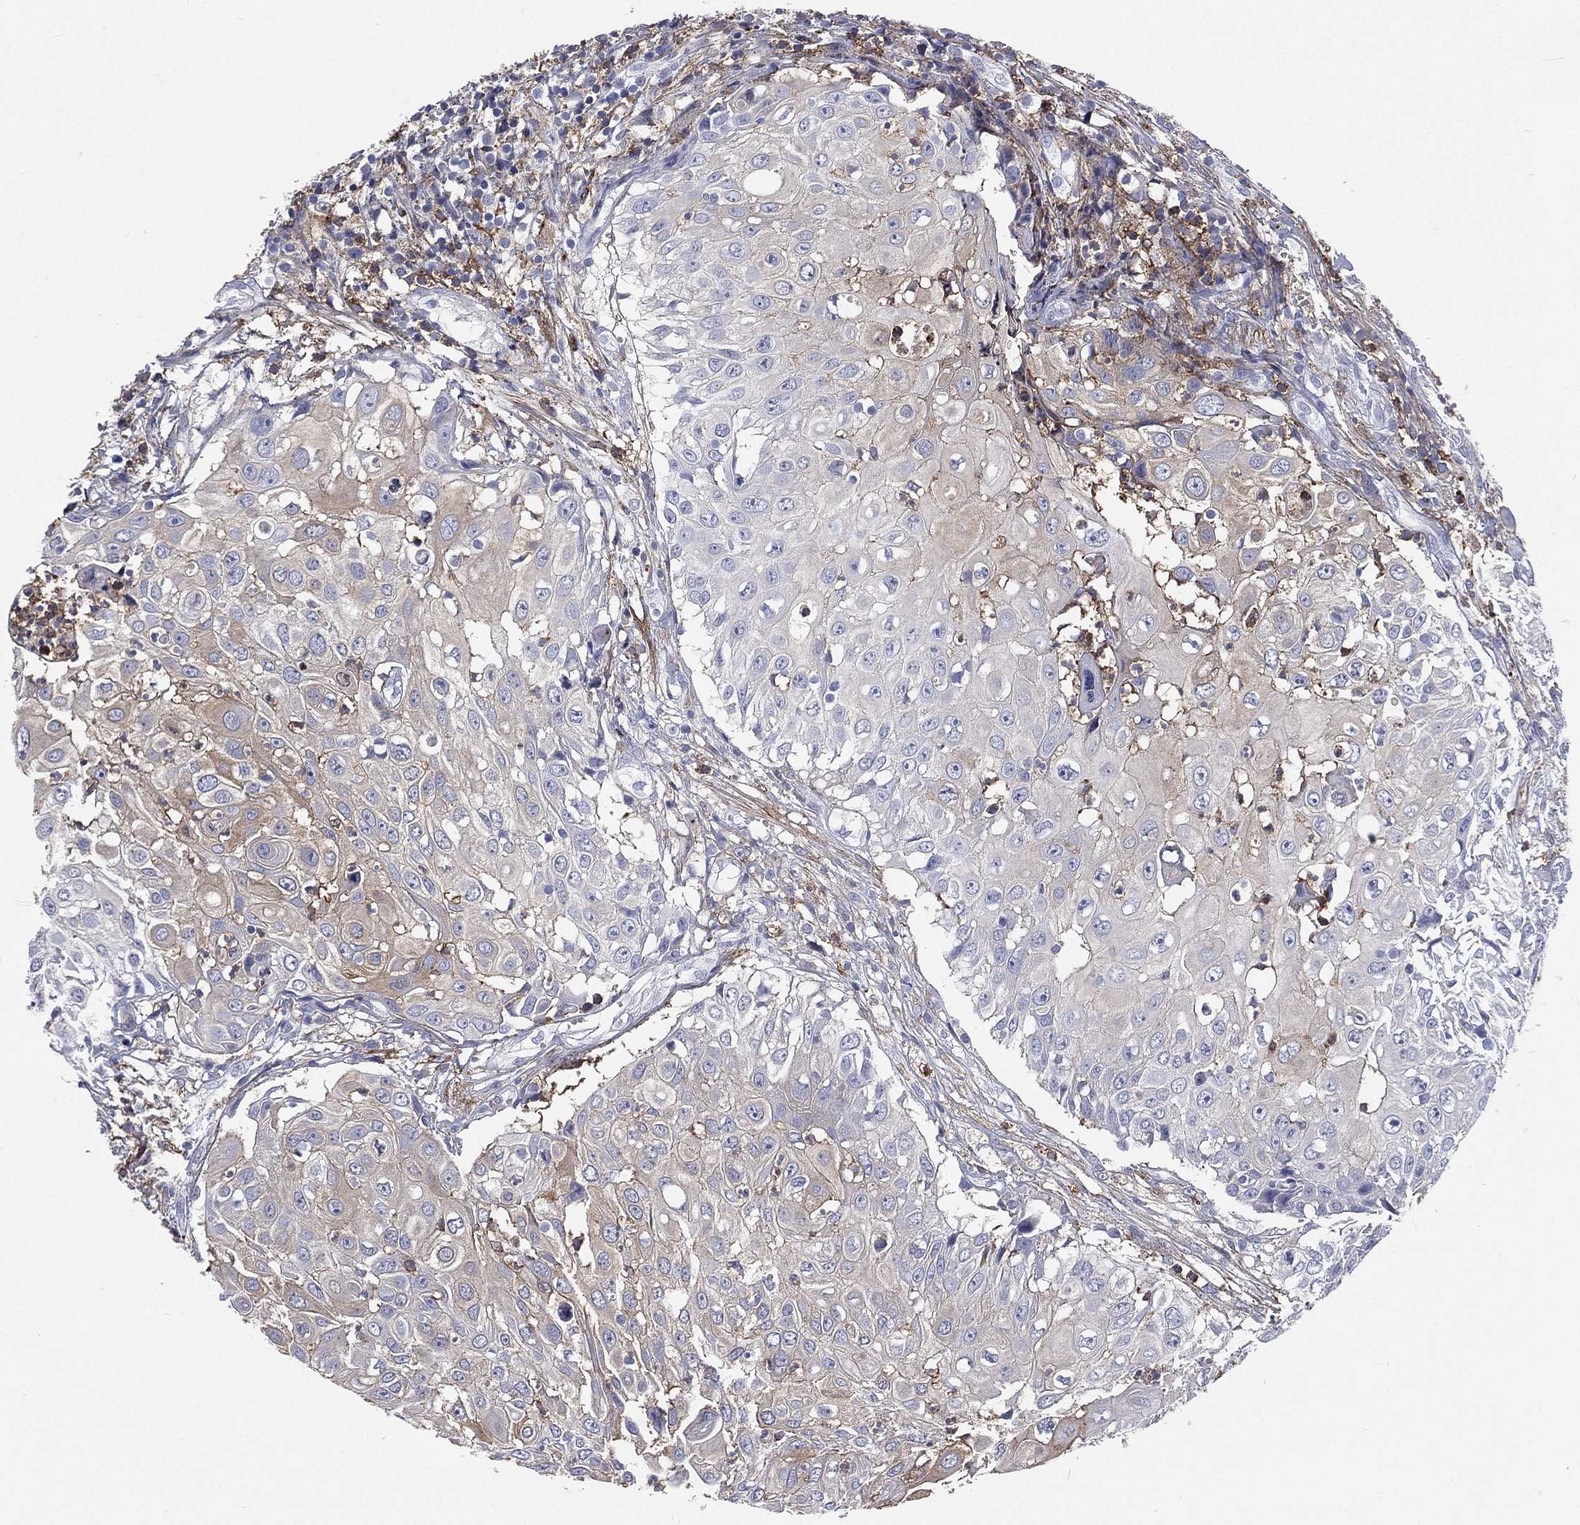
{"staining": {"intensity": "negative", "quantity": "none", "location": "none"}, "tissue": "urothelial cancer", "cell_type": "Tumor cells", "image_type": "cancer", "snomed": [{"axis": "morphology", "description": "Urothelial carcinoma, High grade"}, {"axis": "topography", "description": "Urinary bladder"}], "caption": "This is an immunohistochemistry micrograph of urothelial cancer. There is no positivity in tumor cells.", "gene": "BASP1", "patient": {"sex": "female", "age": 79}}